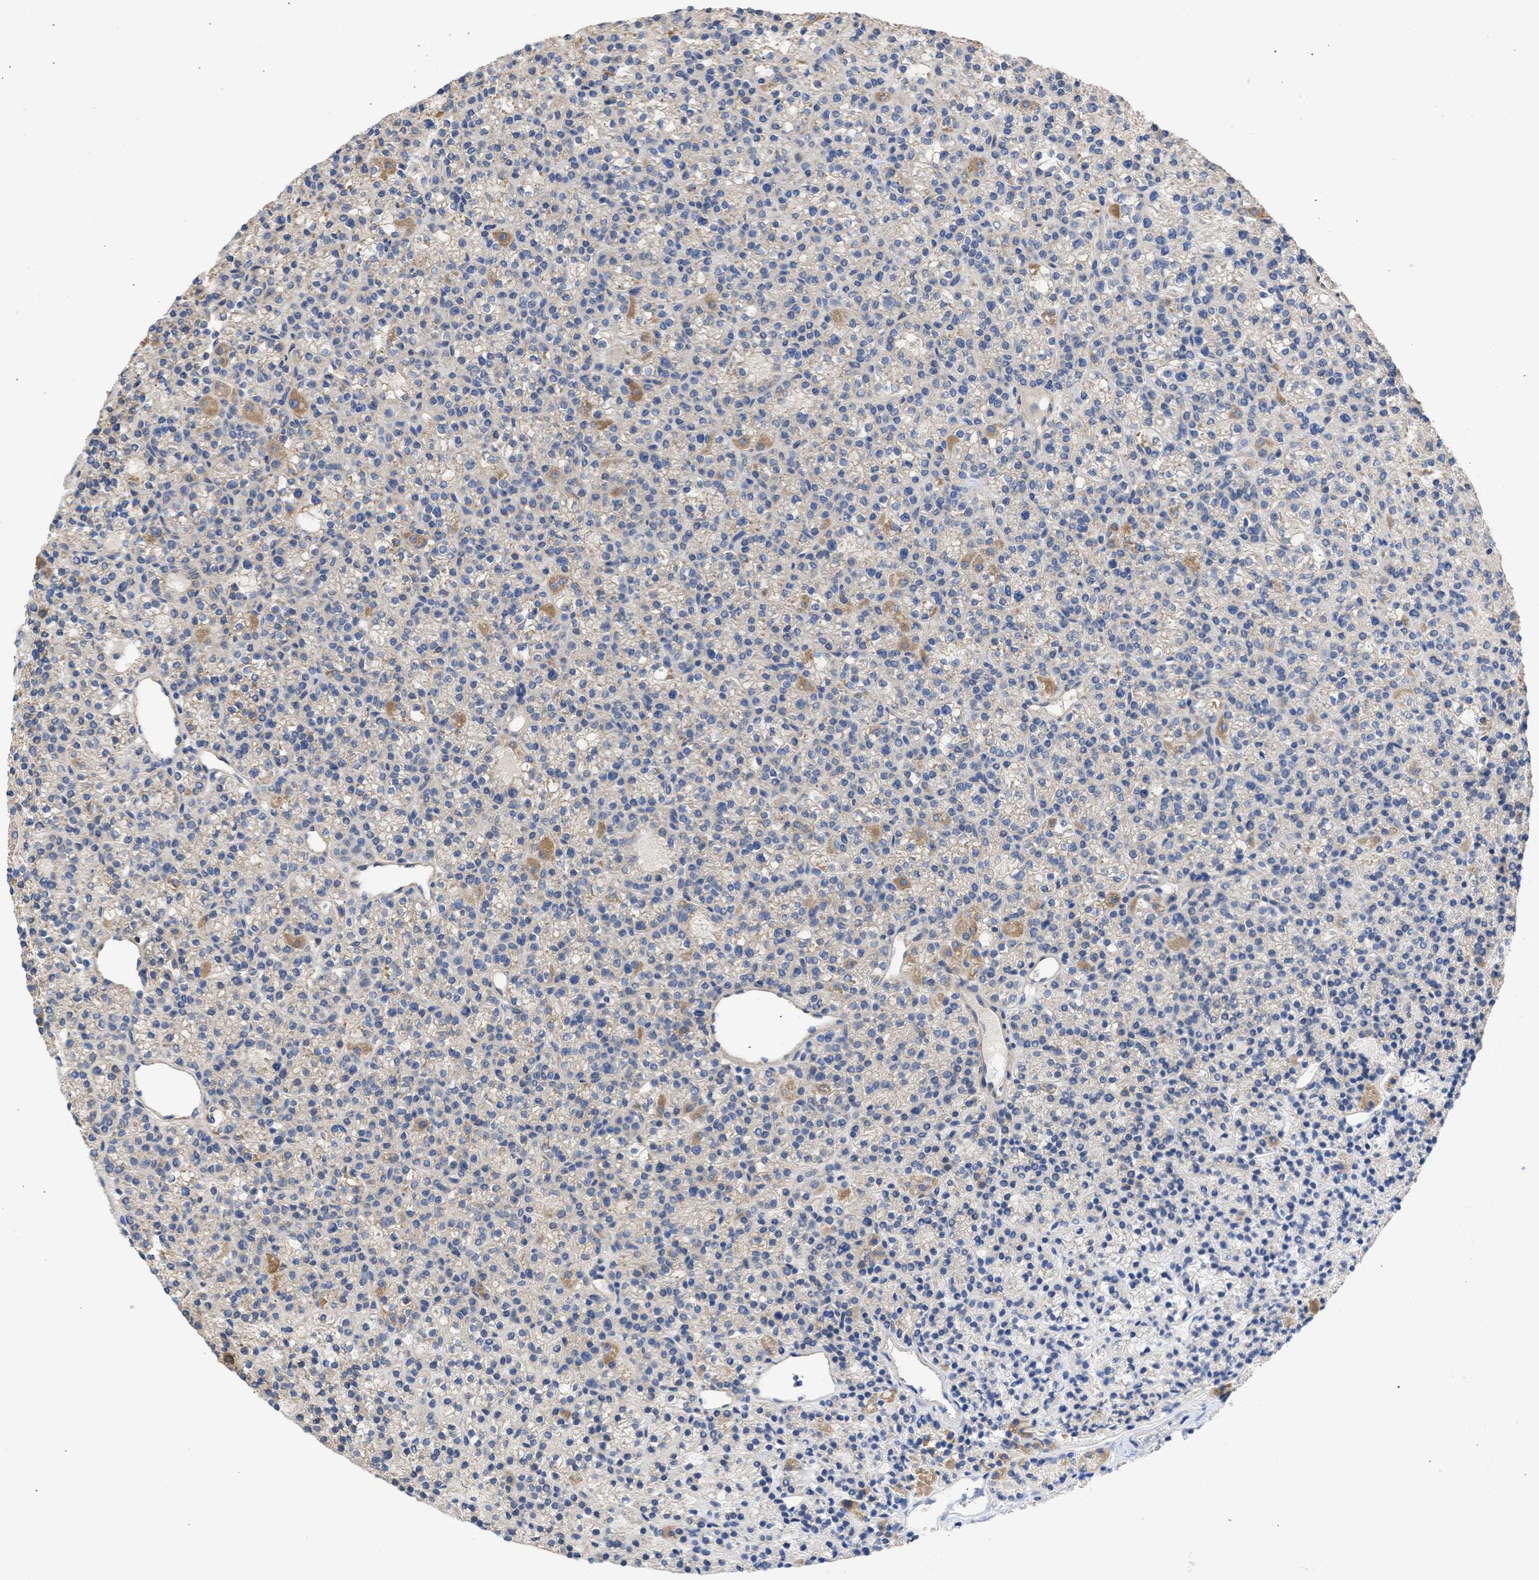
{"staining": {"intensity": "moderate", "quantity": "25%-75%", "location": "cytoplasmic/membranous"}, "tissue": "parathyroid gland", "cell_type": "Glandular cells", "image_type": "normal", "snomed": [{"axis": "morphology", "description": "Normal tissue, NOS"}, {"axis": "morphology", "description": "Adenoma, NOS"}, {"axis": "topography", "description": "Parathyroid gland"}], "caption": "This is a photomicrograph of immunohistochemistry (IHC) staining of normal parathyroid gland, which shows moderate positivity in the cytoplasmic/membranous of glandular cells.", "gene": "MAP2K3", "patient": {"sex": "female", "age": 64}}